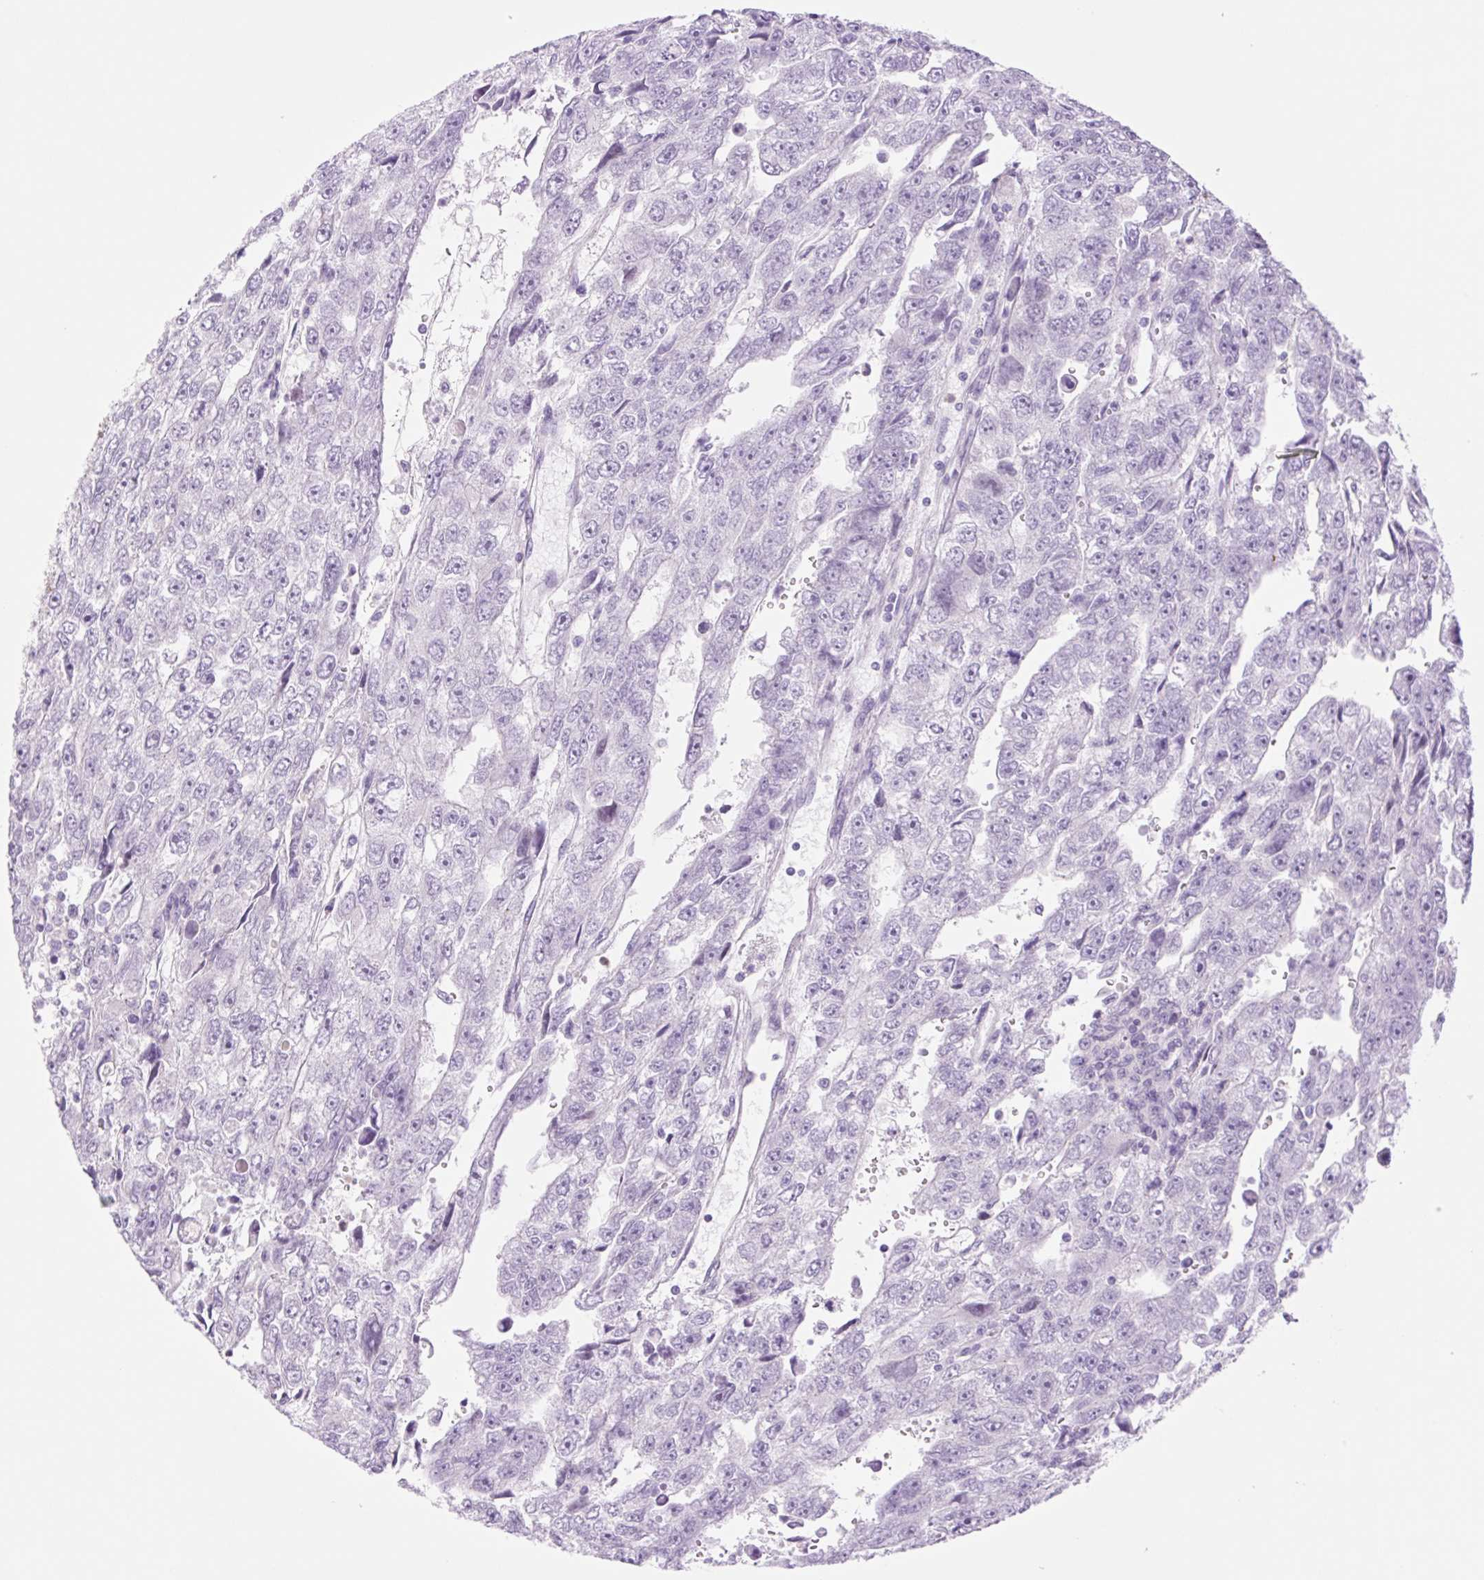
{"staining": {"intensity": "negative", "quantity": "none", "location": "none"}, "tissue": "testis cancer", "cell_type": "Tumor cells", "image_type": "cancer", "snomed": [{"axis": "morphology", "description": "Carcinoma, Embryonal, NOS"}, {"axis": "topography", "description": "Testis"}], "caption": "Testis cancer (embryonal carcinoma) was stained to show a protein in brown. There is no significant expression in tumor cells.", "gene": "TBX15", "patient": {"sex": "male", "age": 20}}